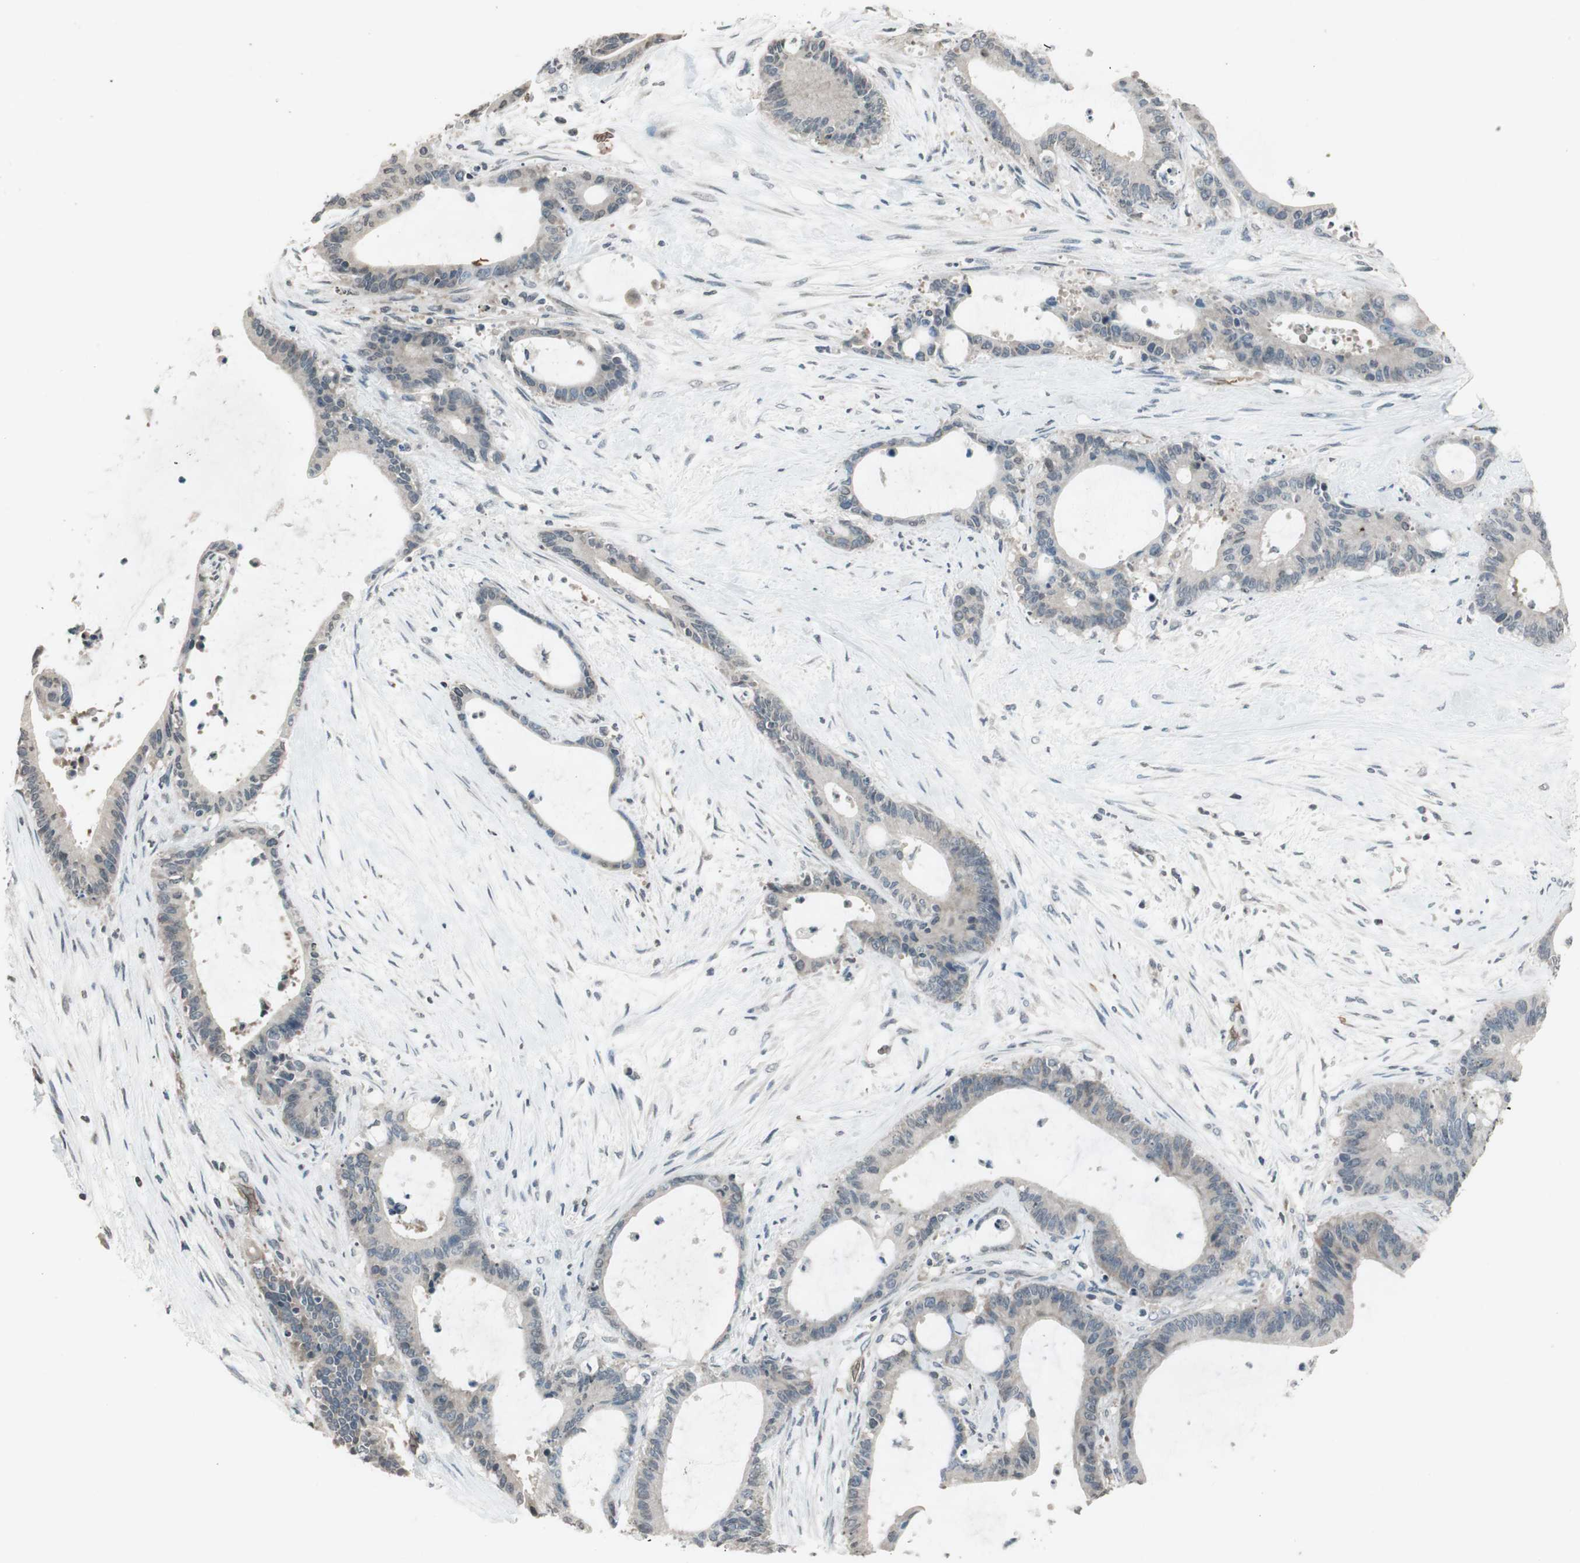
{"staining": {"intensity": "weak", "quantity": "<25%", "location": "cytoplasmic/membranous"}, "tissue": "liver cancer", "cell_type": "Tumor cells", "image_type": "cancer", "snomed": [{"axis": "morphology", "description": "Cholangiocarcinoma"}, {"axis": "topography", "description": "Liver"}], "caption": "Immunohistochemistry micrograph of neoplastic tissue: human liver cancer stained with DAB exhibits no significant protein expression in tumor cells.", "gene": "GYPC", "patient": {"sex": "female", "age": 73}}